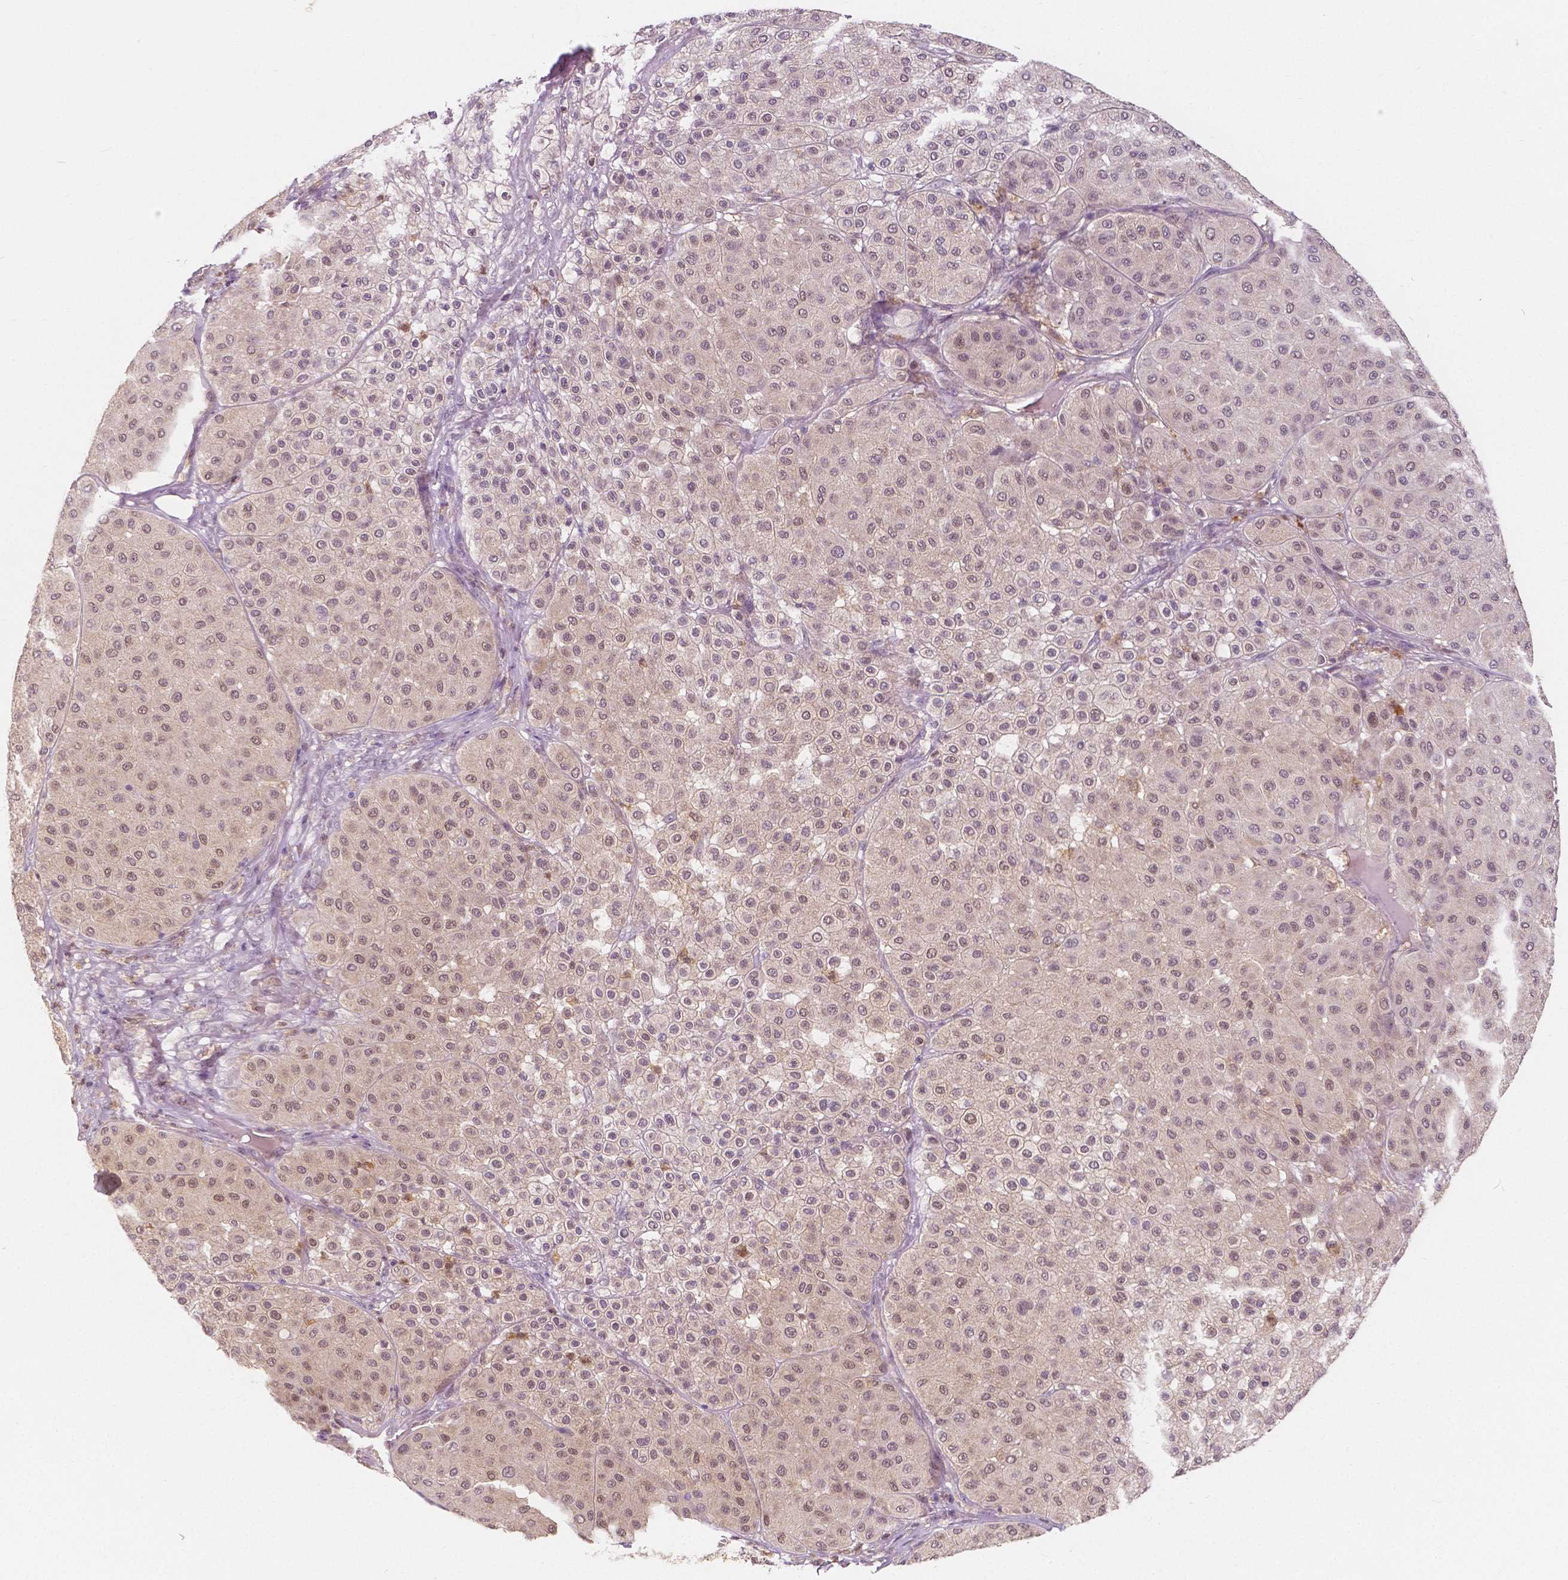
{"staining": {"intensity": "weak", "quantity": ">75%", "location": "nuclear"}, "tissue": "melanoma", "cell_type": "Tumor cells", "image_type": "cancer", "snomed": [{"axis": "morphology", "description": "Malignant melanoma, Metastatic site"}, {"axis": "topography", "description": "Smooth muscle"}], "caption": "Immunohistochemical staining of human melanoma shows low levels of weak nuclear protein positivity in about >75% of tumor cells.", "gene": "NAPRT", "patient": {"sex": "male", "age": 41}}